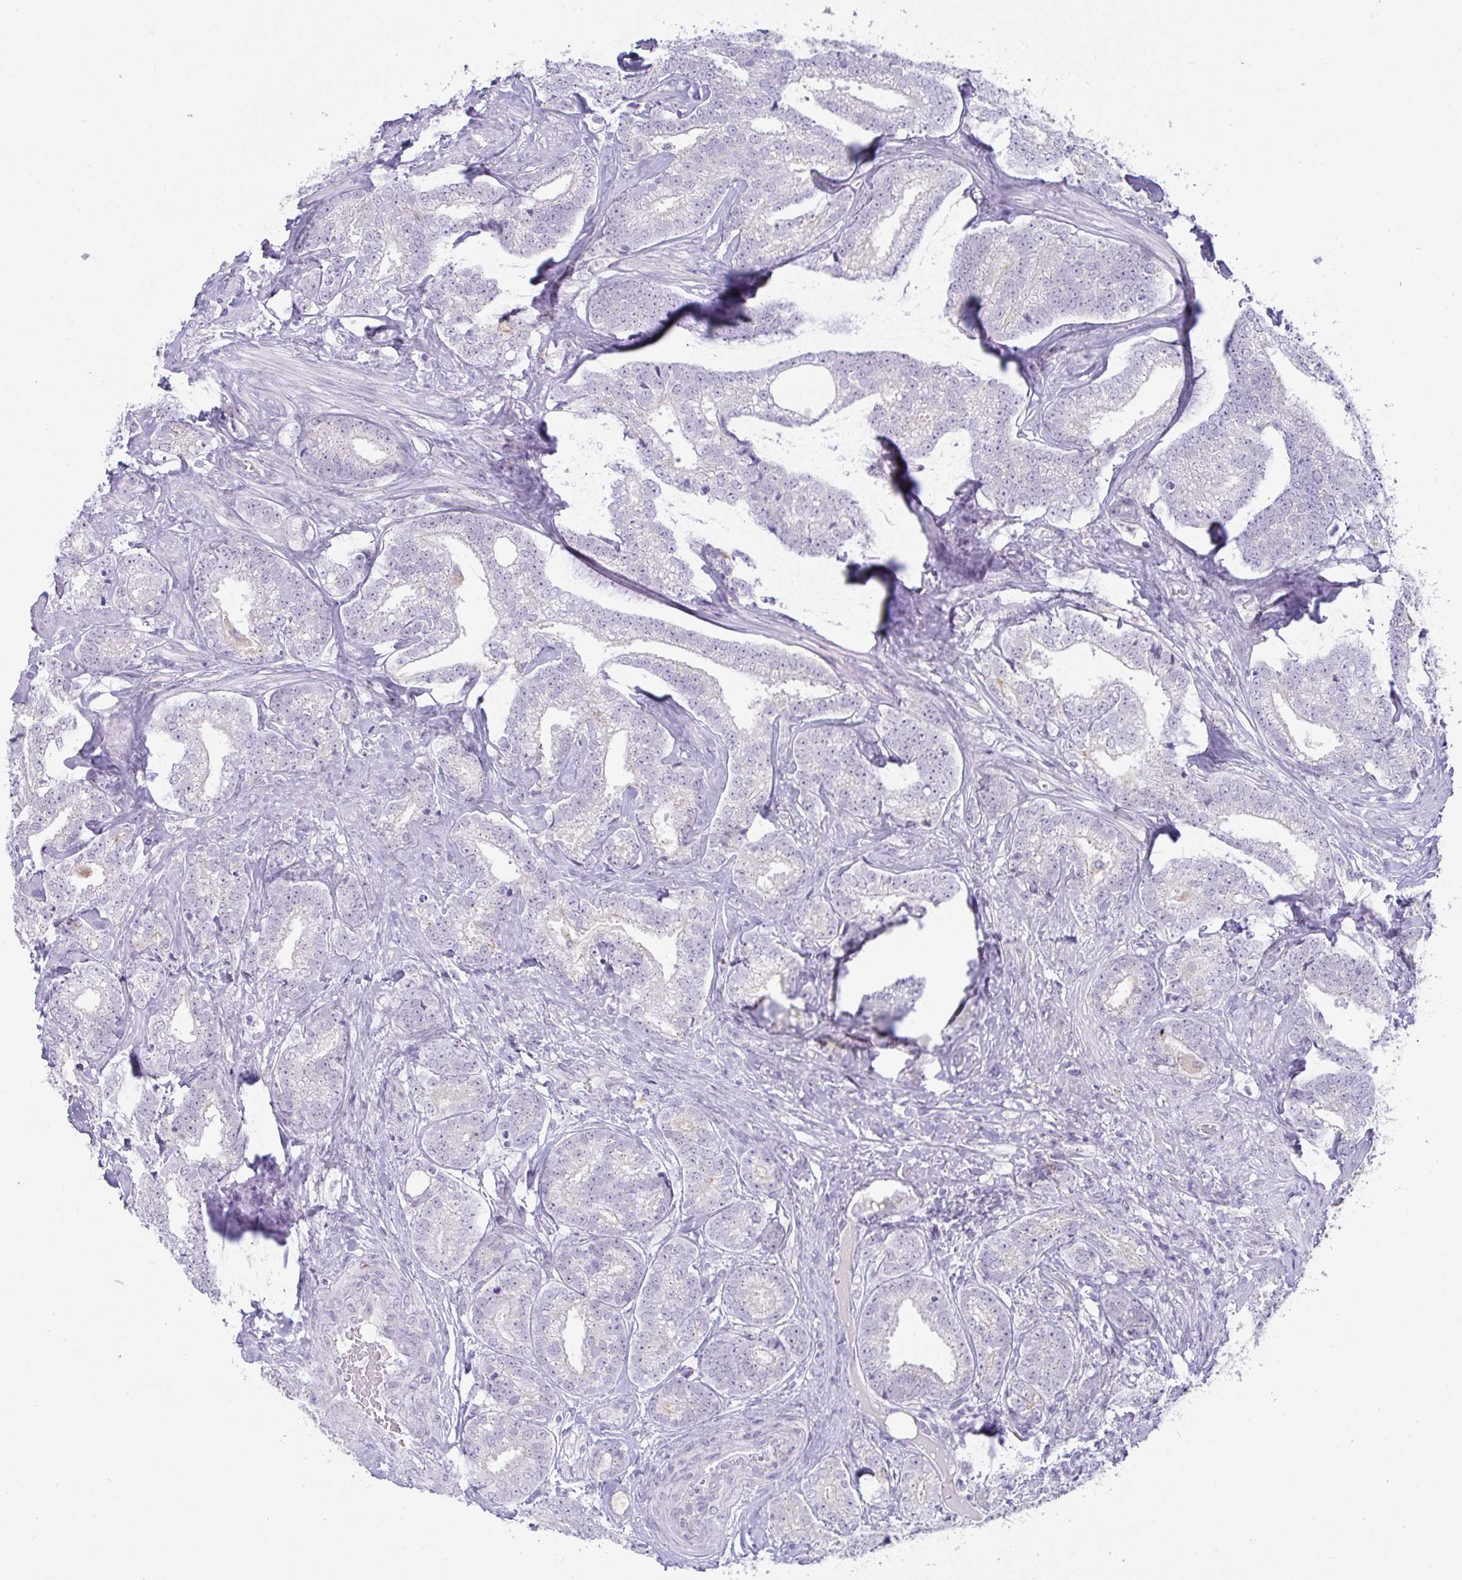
{"staining": {"intensity": "weak", "quantity": "<25%", "location": "cytoplasmic/membranous"}, "tissue": "prostate cancer", "cell_type": "Tumor cells", "image_type": "cancer", "snomed": [{"axis": "morphology", "description": "Adenocarcinoma, Low grade"}, {"axis": "topography", "description": "Prostate"}], "caption": "This is an immunohistochemistry (IHC) photomicrograph of prostate cancer (low-grade adenocarcinoma). There is no expression in tumor cells.", "gene": "FAM177A1", "patient": {"sex": "male", "age": 63}}